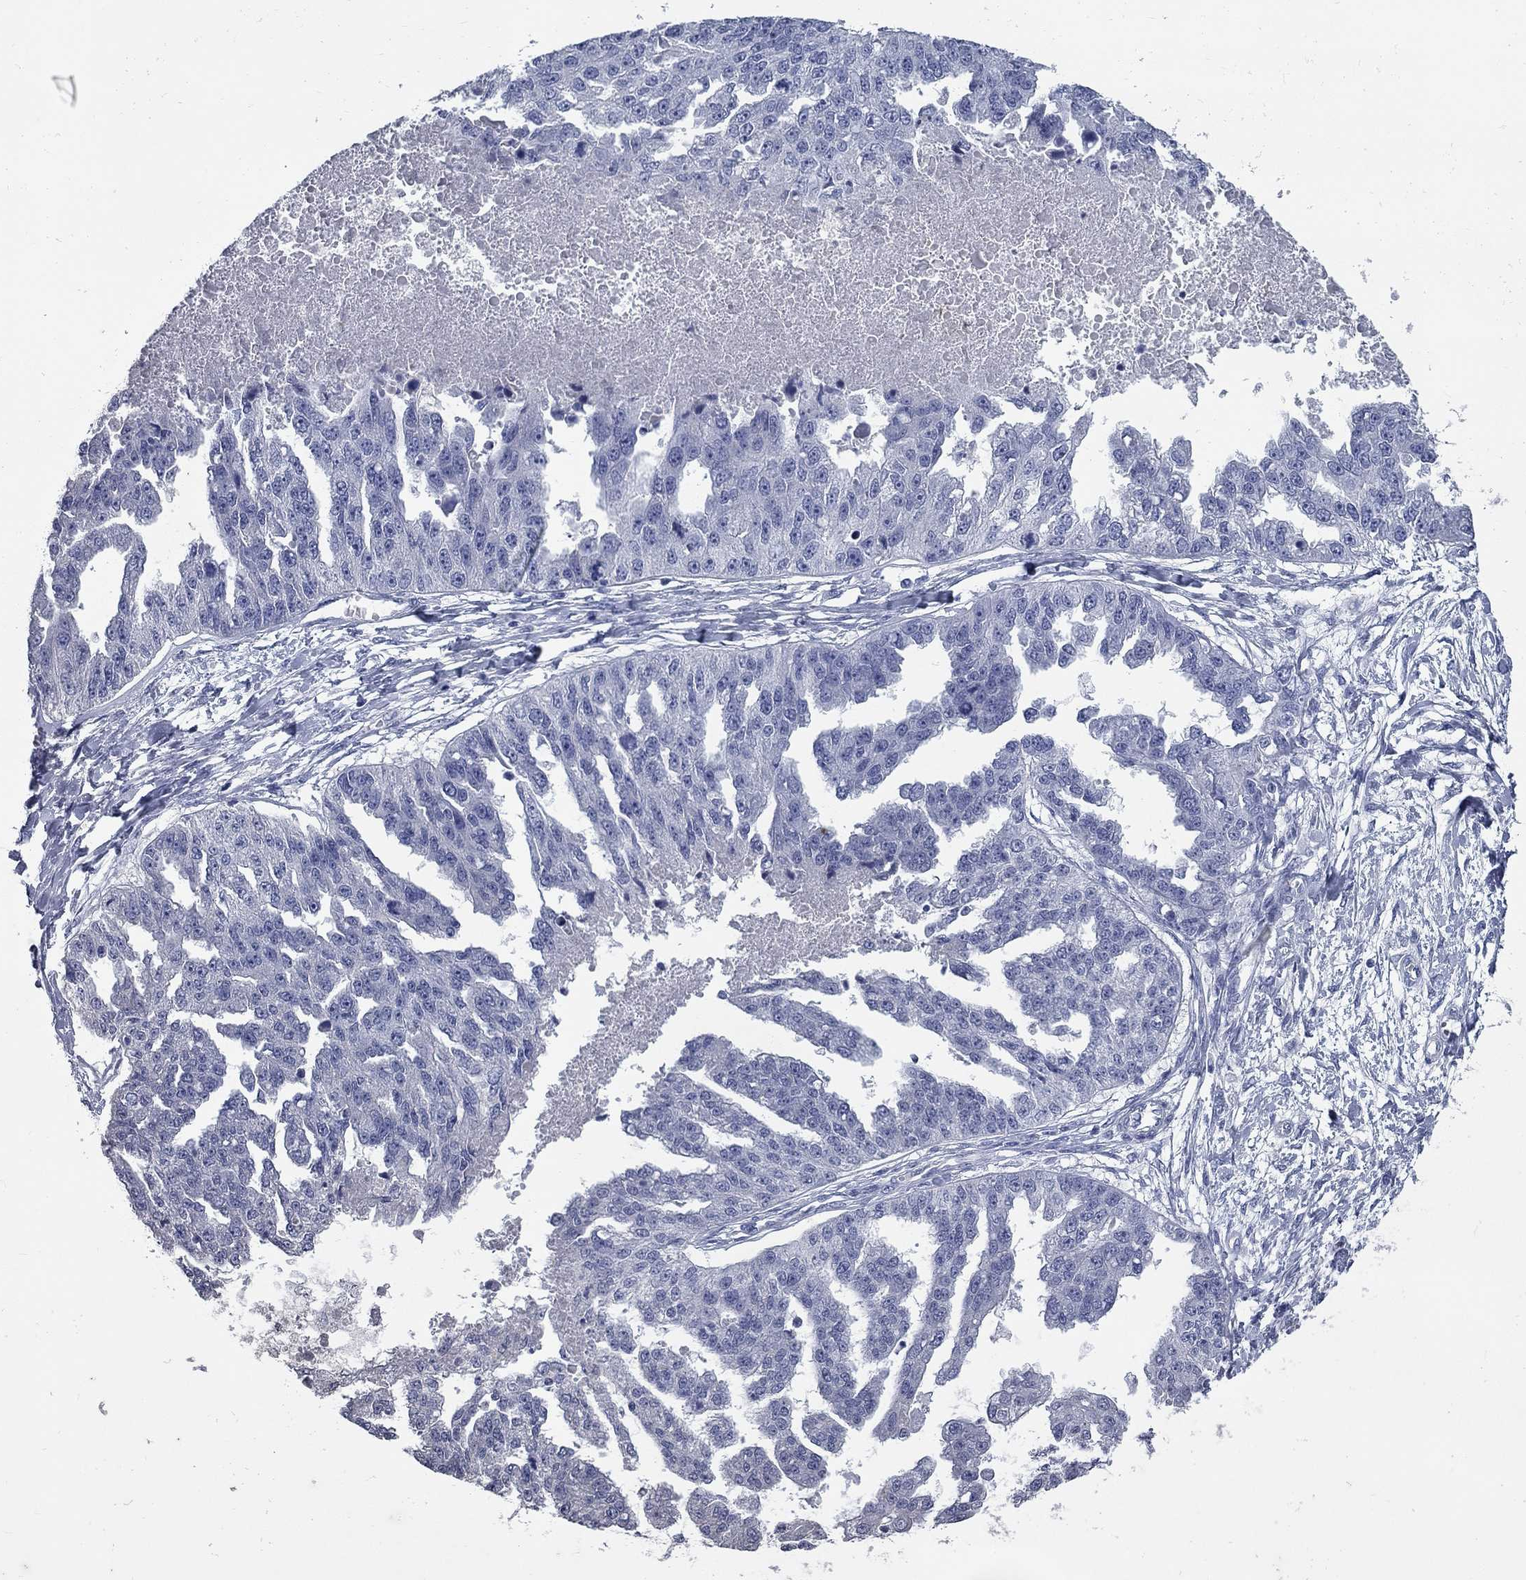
{"staining": {"intensity": "negative", "quantity": "none", "location": "none"}, "tissue": "ovarian cancer", "cell_type": "Tumor cells", "image_type": "cancer", "snomed": [{"axis": "morphology", "description": "Cystadenocarcinoma, serous, NOS"}, {"axis": "topography", "description": "Ovary"}], "caption": "DAB immunohistochemical staining of human ovarian serous cystadenocarcinoma demonstrates no significant positivity in tumor cells.", "gene": "SYT12", "patient": {"sex": "female", "age": 58}}